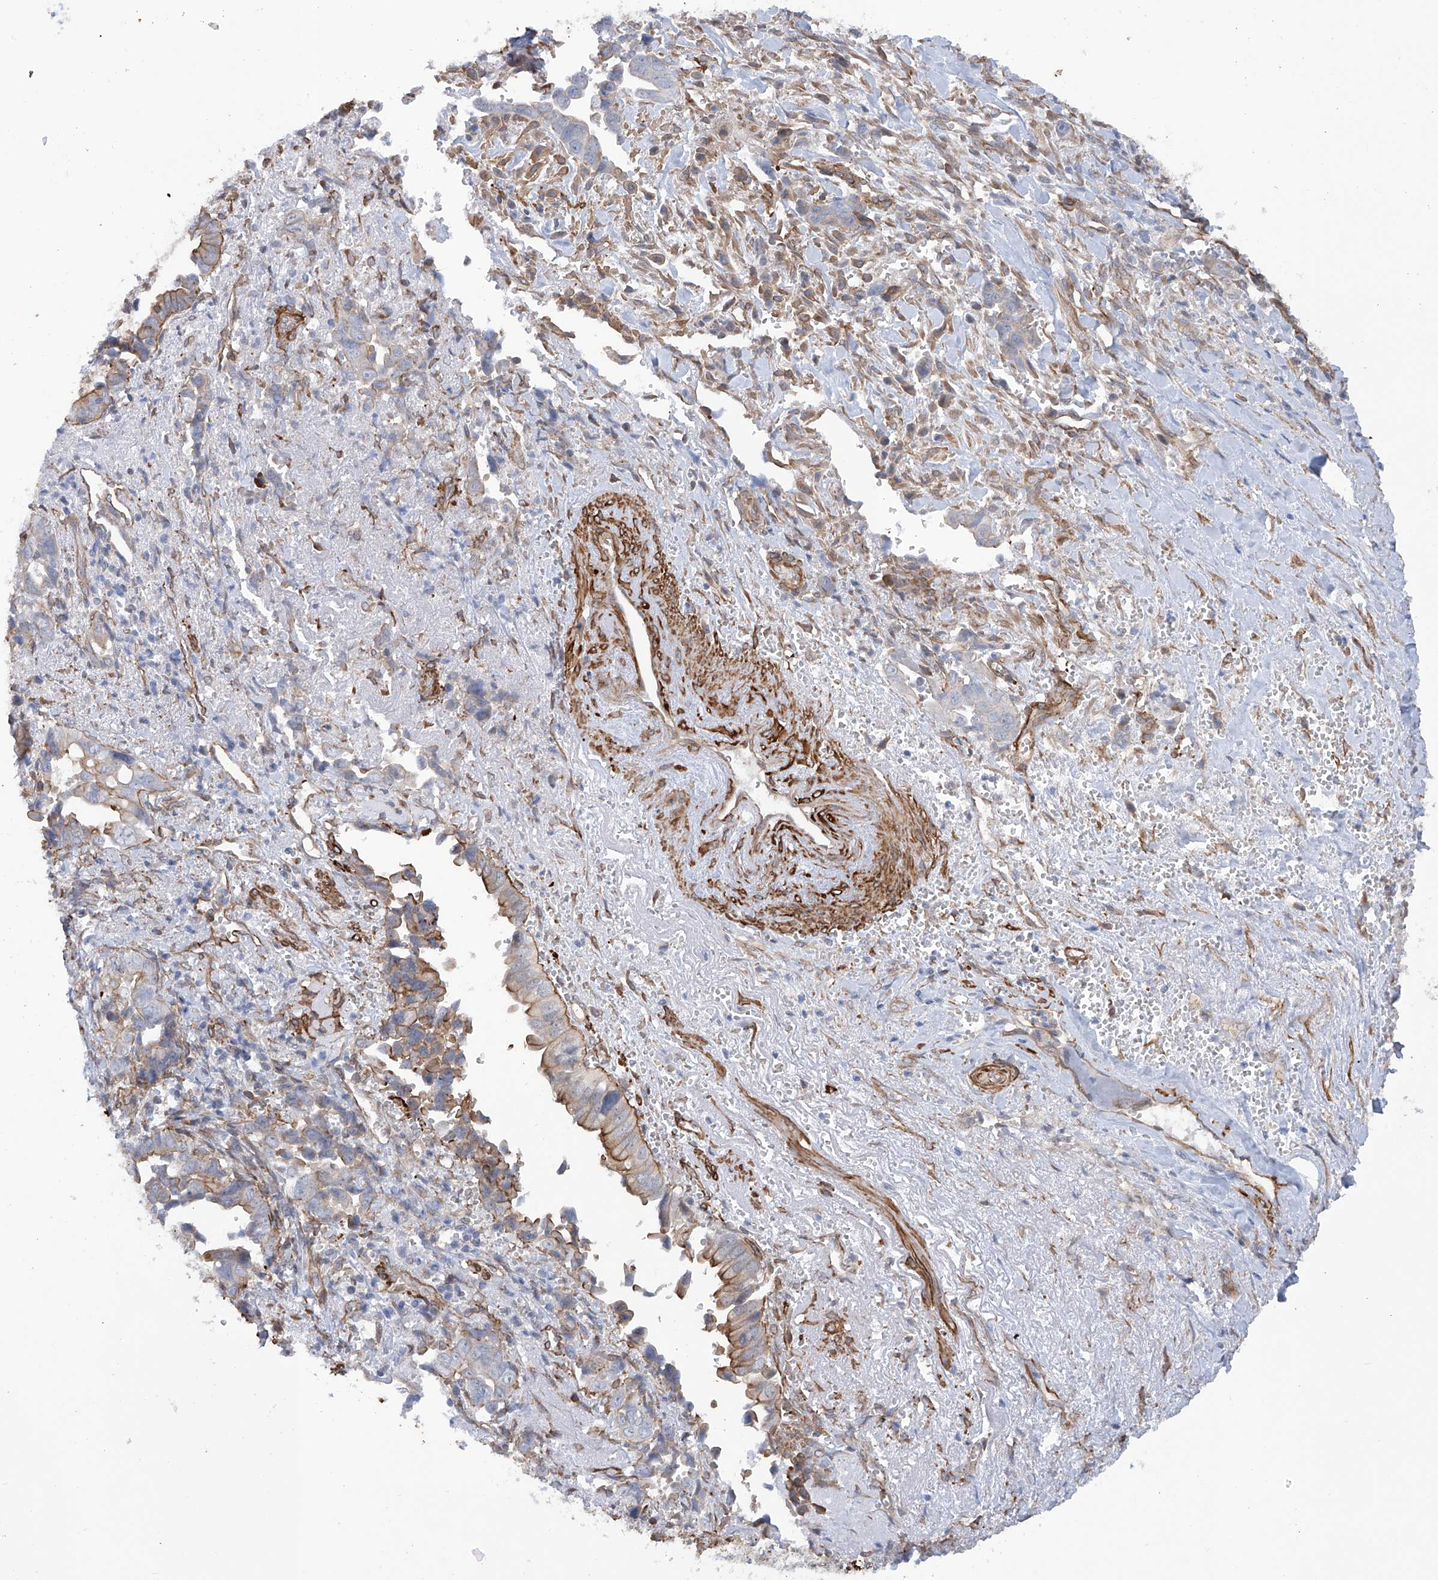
{"staining": {"intensity": "moderate", "quantity": "25%-75%", "location": "cytoplasmic/membranous"}, "tissue": "liver cancer", "cell_type": "Tumor cells", "image_type": "cancer", "snomed": [{"axis": "morphology", "description": "Cholangiocarcinoma"}, {"axis": "topography", "description": "Liver"}], "caption": "The histopathology image shows staining of liver cancer, revealing moderate cytoplasmic/membranous protein positivity (brown color) within tumor cells.", "gene": "ZNF490", "patient": {"sex": "female", "age": 79}}